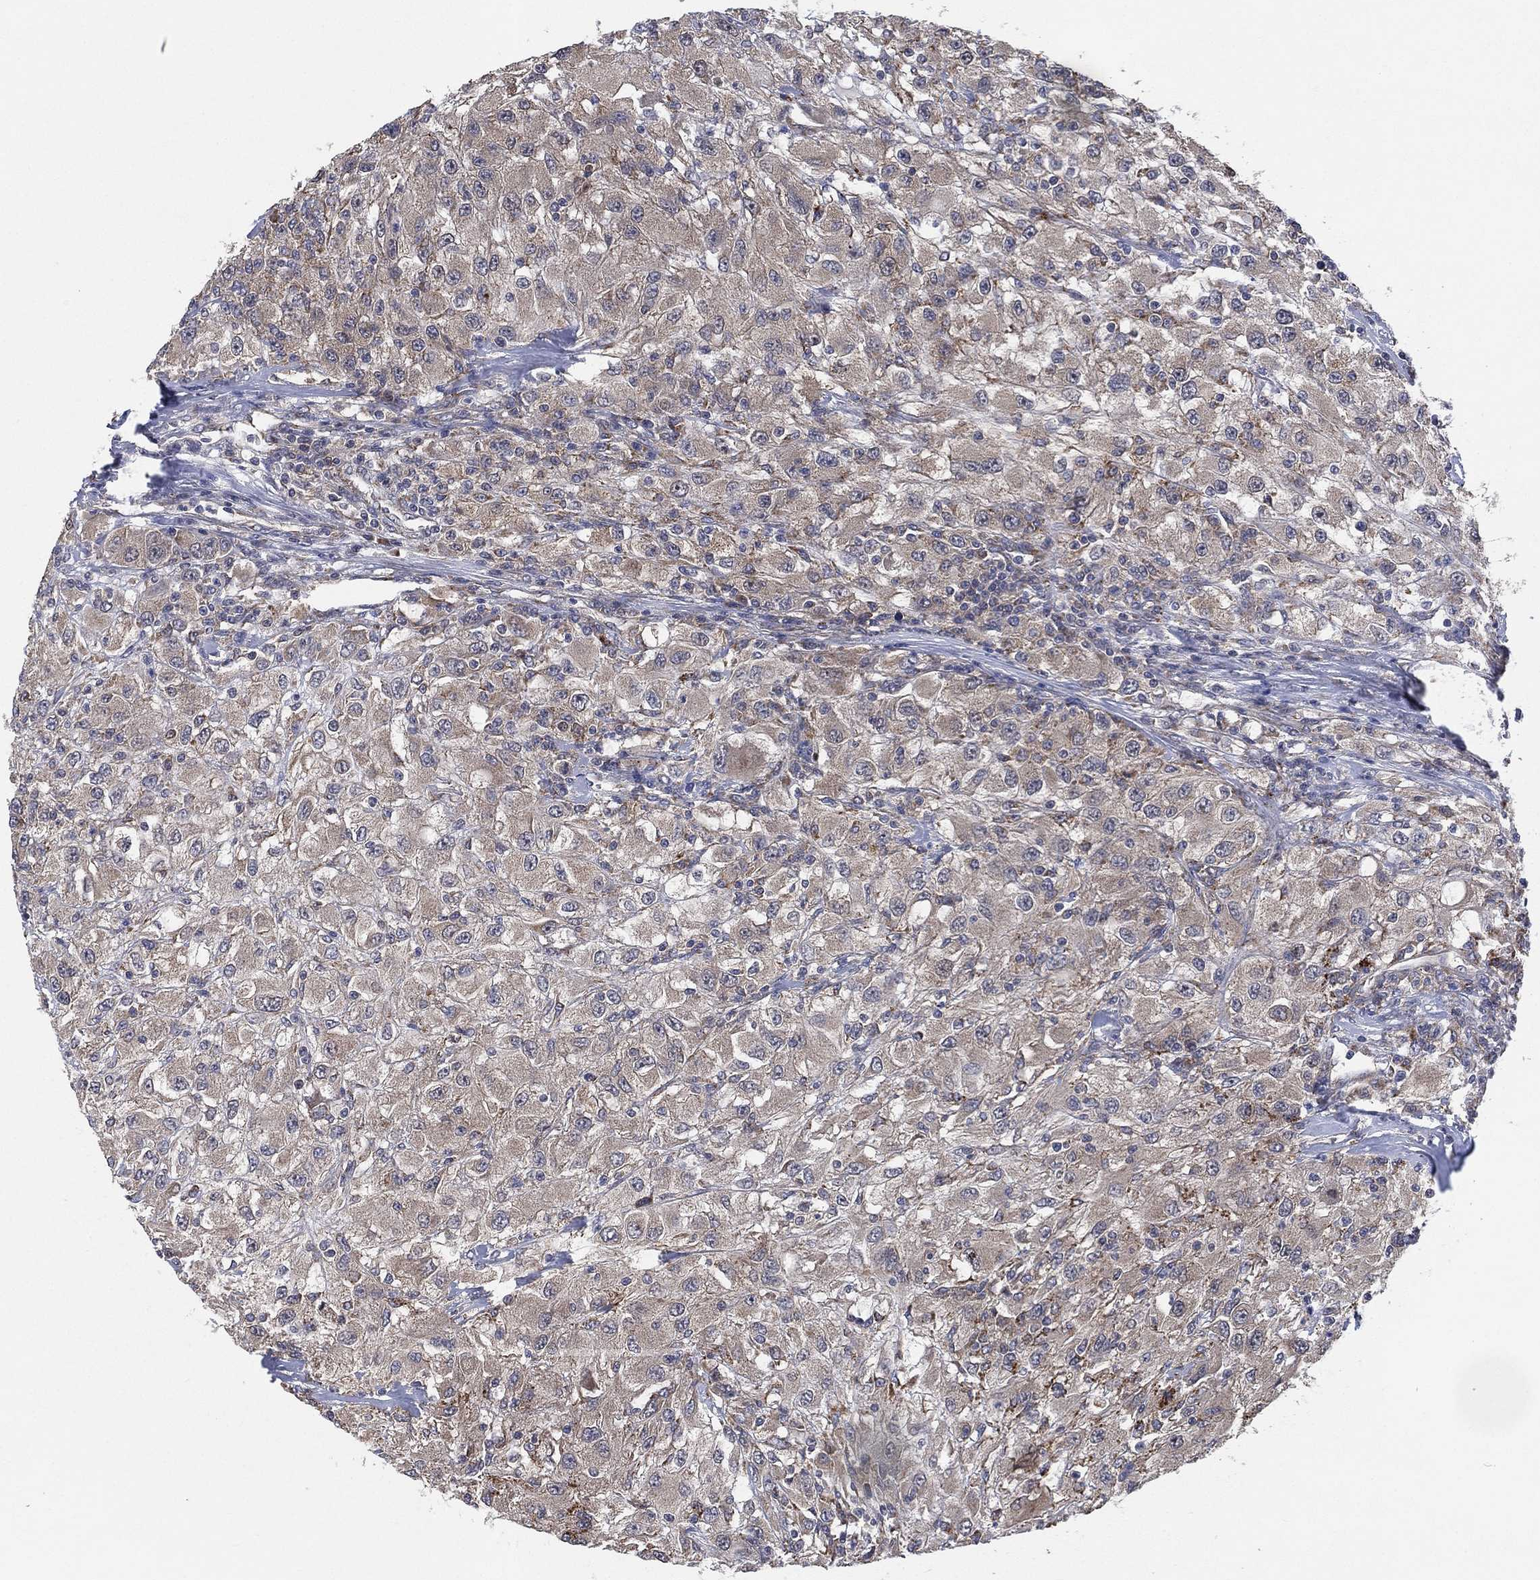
{"staining": {"intensity": "weak", "quantity": "<25%", "location": "cytoplasmic/membranous"}, "tissue": "renal cancer", "cell_type": "Tumor cells", "image_type": "cancer", "snomed": [{"axis": "morphology", "description": "Adenocarcinoma, NOS"}, {"axis": "topography", "description": "Kidney"}], "caption": "The micrograph shows no significant expression in tumor cells of renal cancer.", "gene": "FAM104A", "patient": {"sex": "female", "age": 67}}